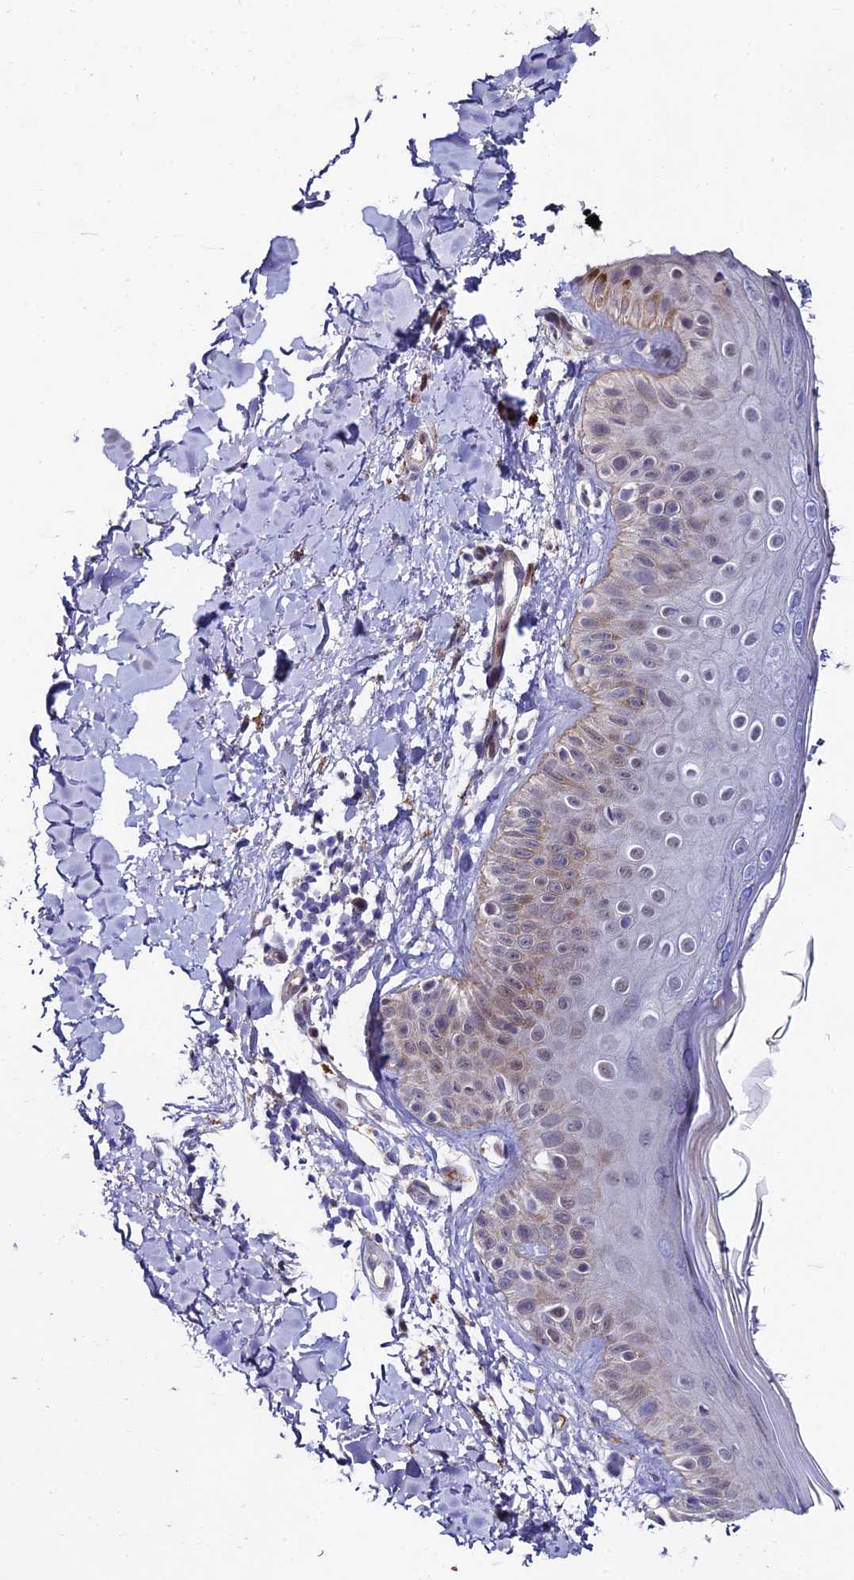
{"staining": {"intensity": "negative", "quantity": "none", "location": "none"}, "tissue": "skin", "cell_type": "Fibroblasts", "image_type": "normal", "snomed": [{"axis": "morphology", "description": "Normal tissue, NOS"}, {"axis": "topography", "description": "Skin"}], "caption": "The image exhibits no significant positivity in fibroblasts of skin. (Stains: DAB IHC with hematoxylin counter stain, Microscopy: brightfield microscopy at high magnification).", "gene": "TRIM24", "patient": {"sex": "male", "age": 52}}